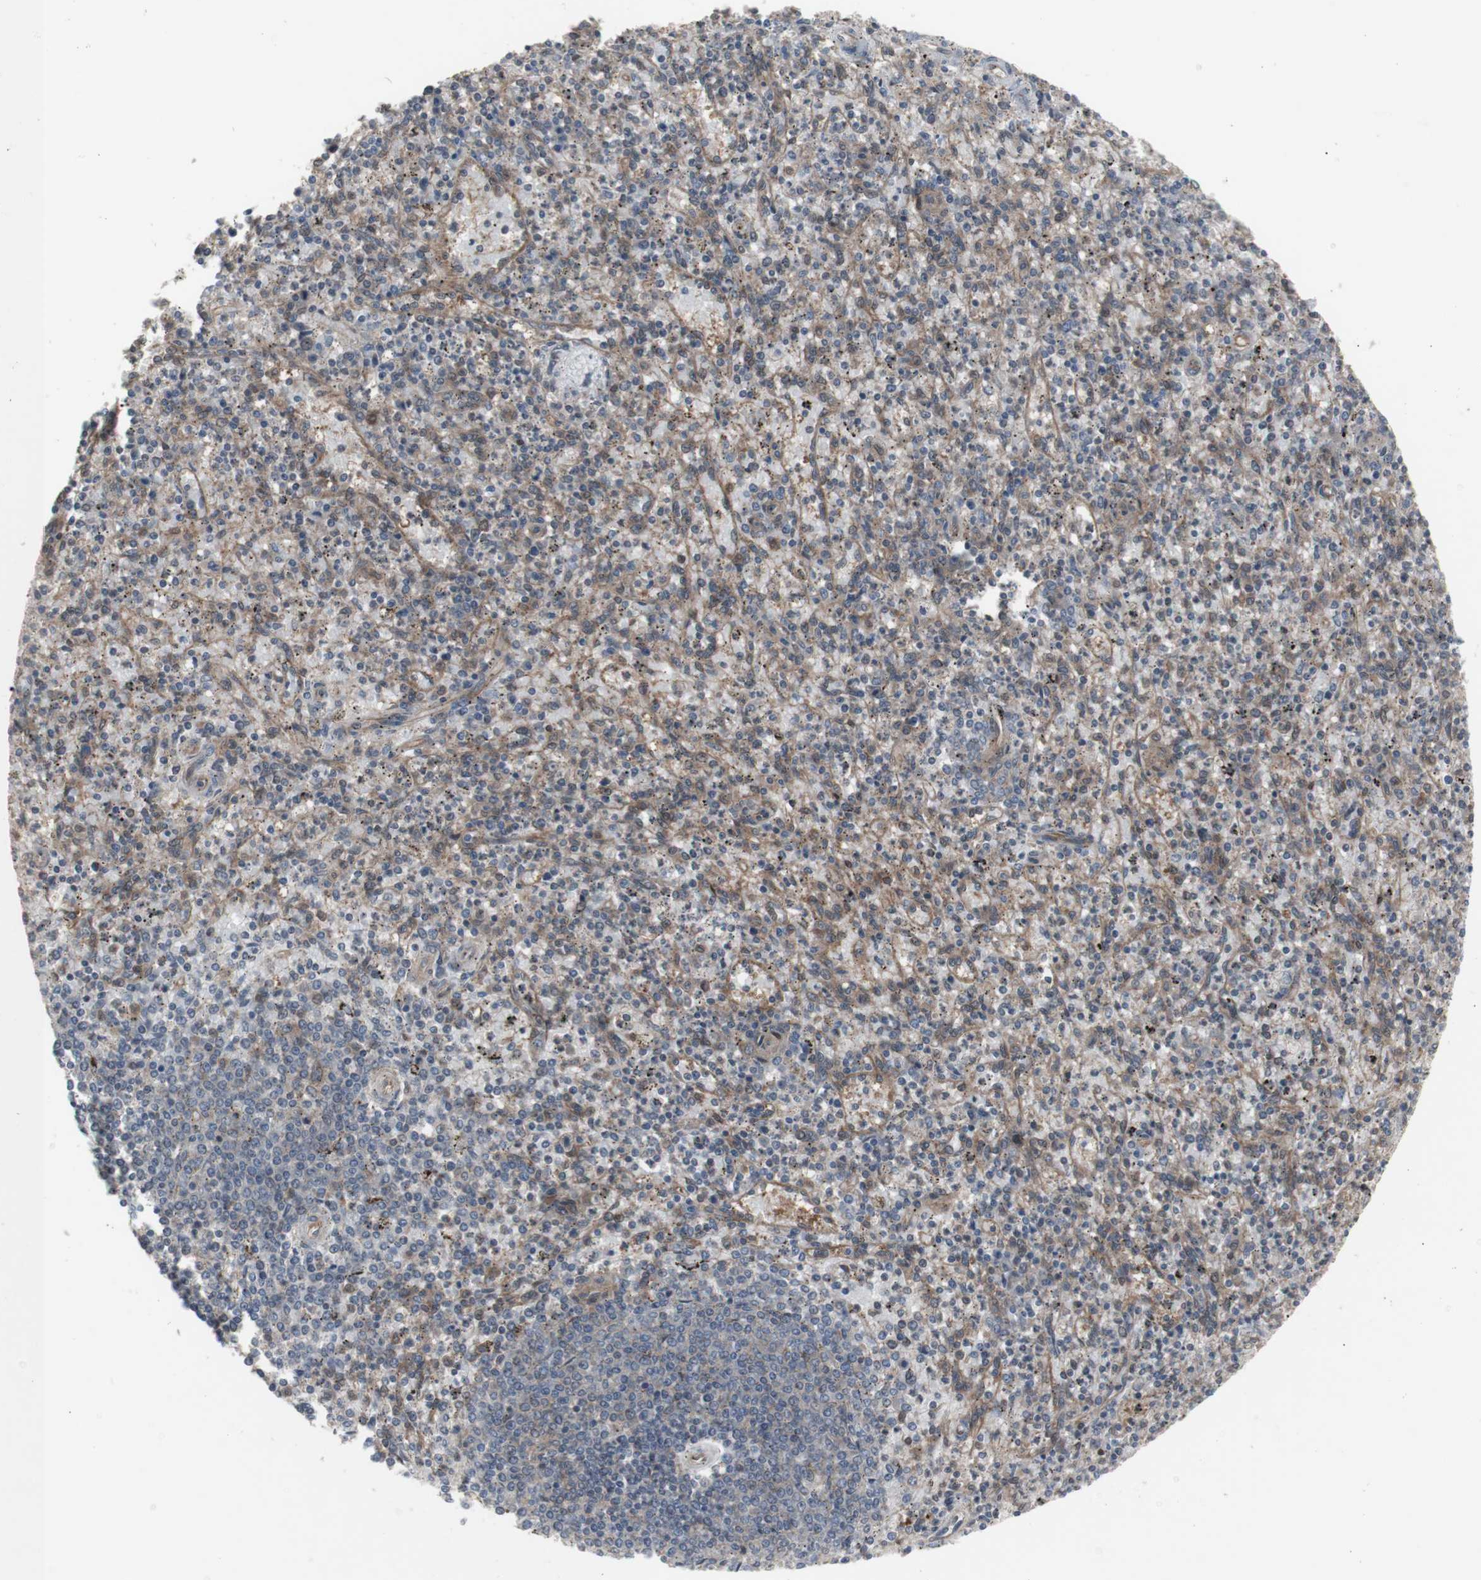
{"staining": {"intensity": "weak", "quantity": ">75%", "location": "cytoplasmic/membranous"}, "tissue": "spleen", "cell_type": "Cells in red pulp", "image_type": "normal", "snomed": [{"axis": "morphology", "description": "Normal tissue, NOS"}, {"axis": "topography", "description": "Spleen"}], "caption": "Immunohistochemistry (IHC) of normal human spleen shows low levels of weak cytoplasmic/membranous expression in about >75% of cells in red pulp.", "gene": "CHURC1", "patient": {"sex": "male", "age": 72}}